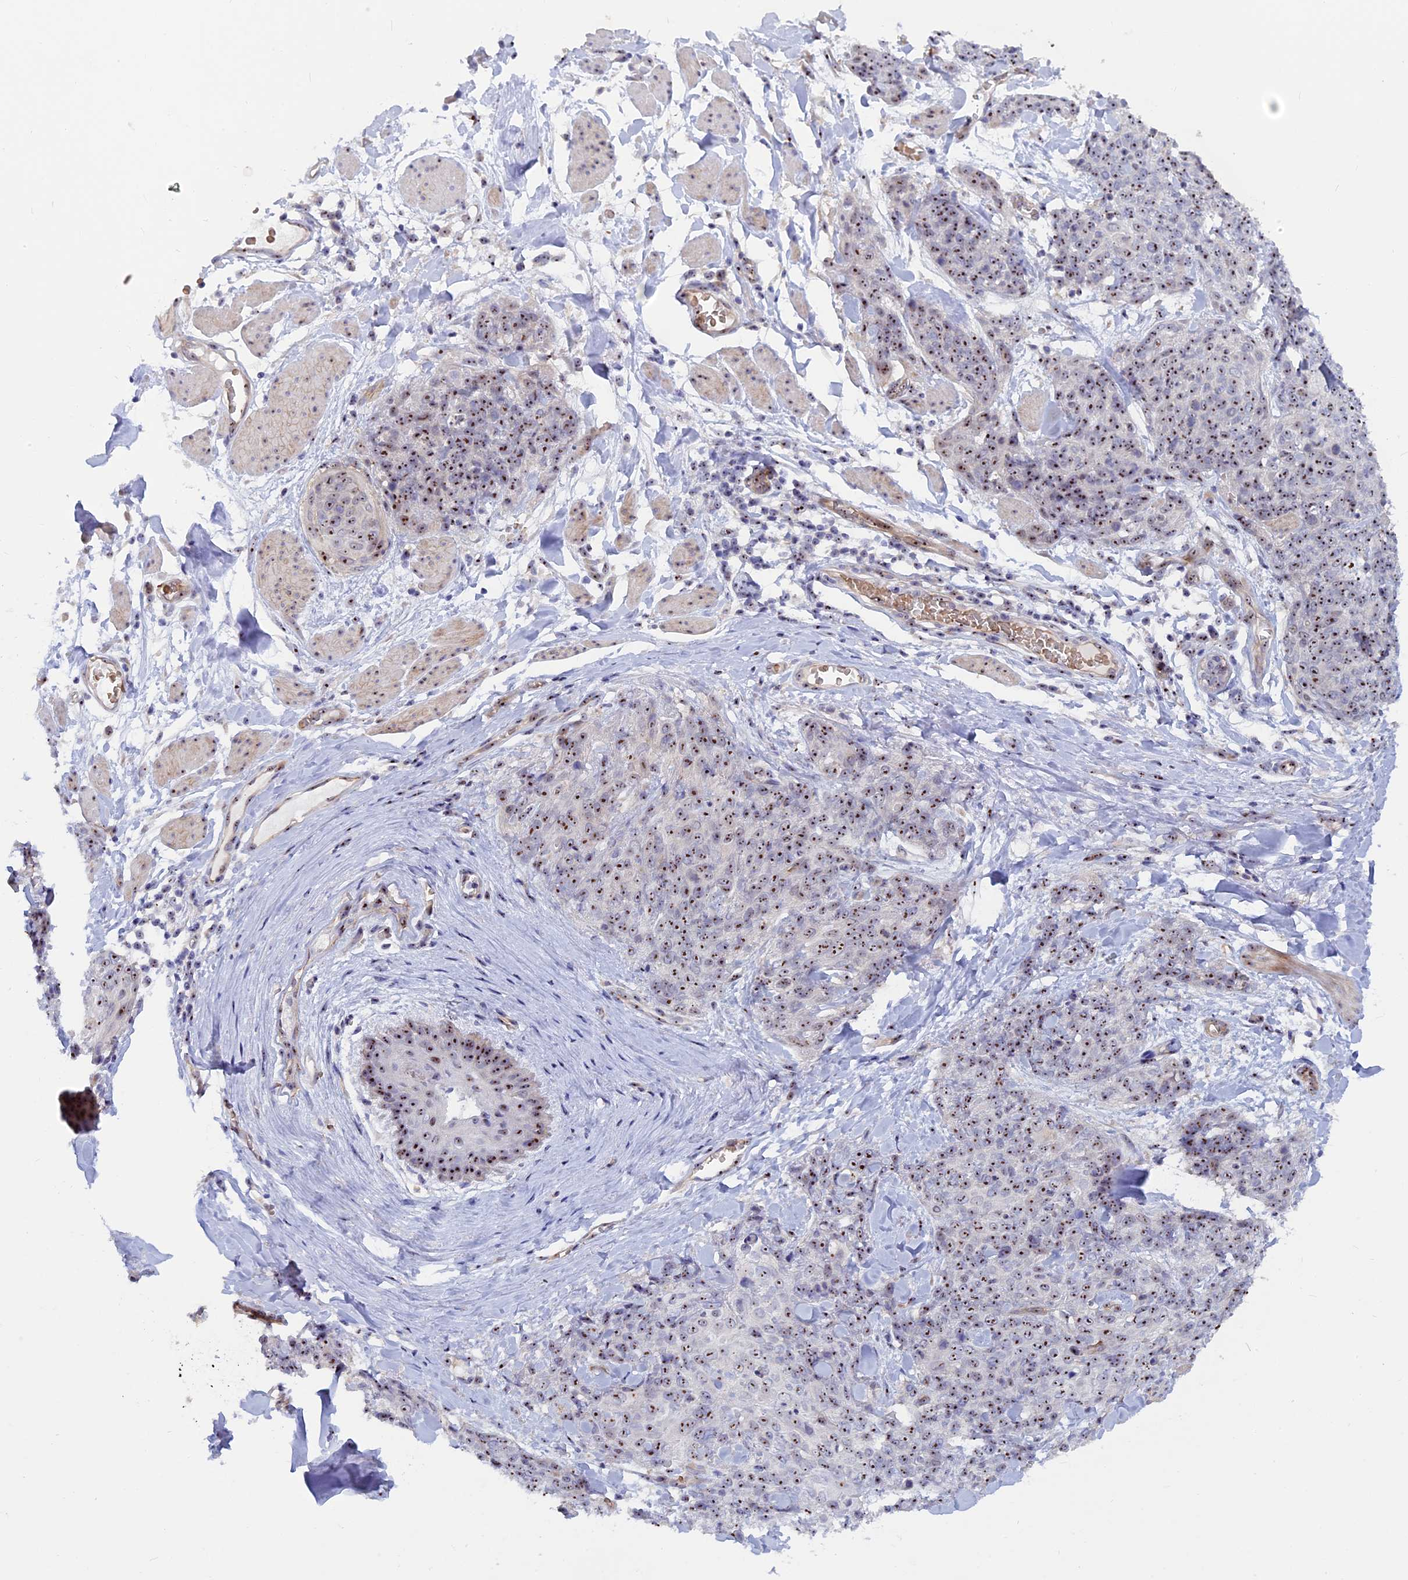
{"staining": {"intensity": "strong", "quantity": ">75%", "location": "nuclear"}, "tissue": "skin cancer", "cell_type": "Tumor cells", "image_type": "cancer", "snomed": [{"axis": "morphology", "description": "Squamous cell carcinoma, NOS"}, {"axis": "topography", "description": "Skin"}, {"axis": "topography", "description": "Vulva"}], "caption": "This image reveals skin squamous cell carcinoma stained with IHC to label a protein in brown. The nuclear of tumor cells show strong positivity for the protein. Nuclei are counter-stained blue.", "gene": "DBNDD1", "patient": {"sex": "female", "age": 85}}